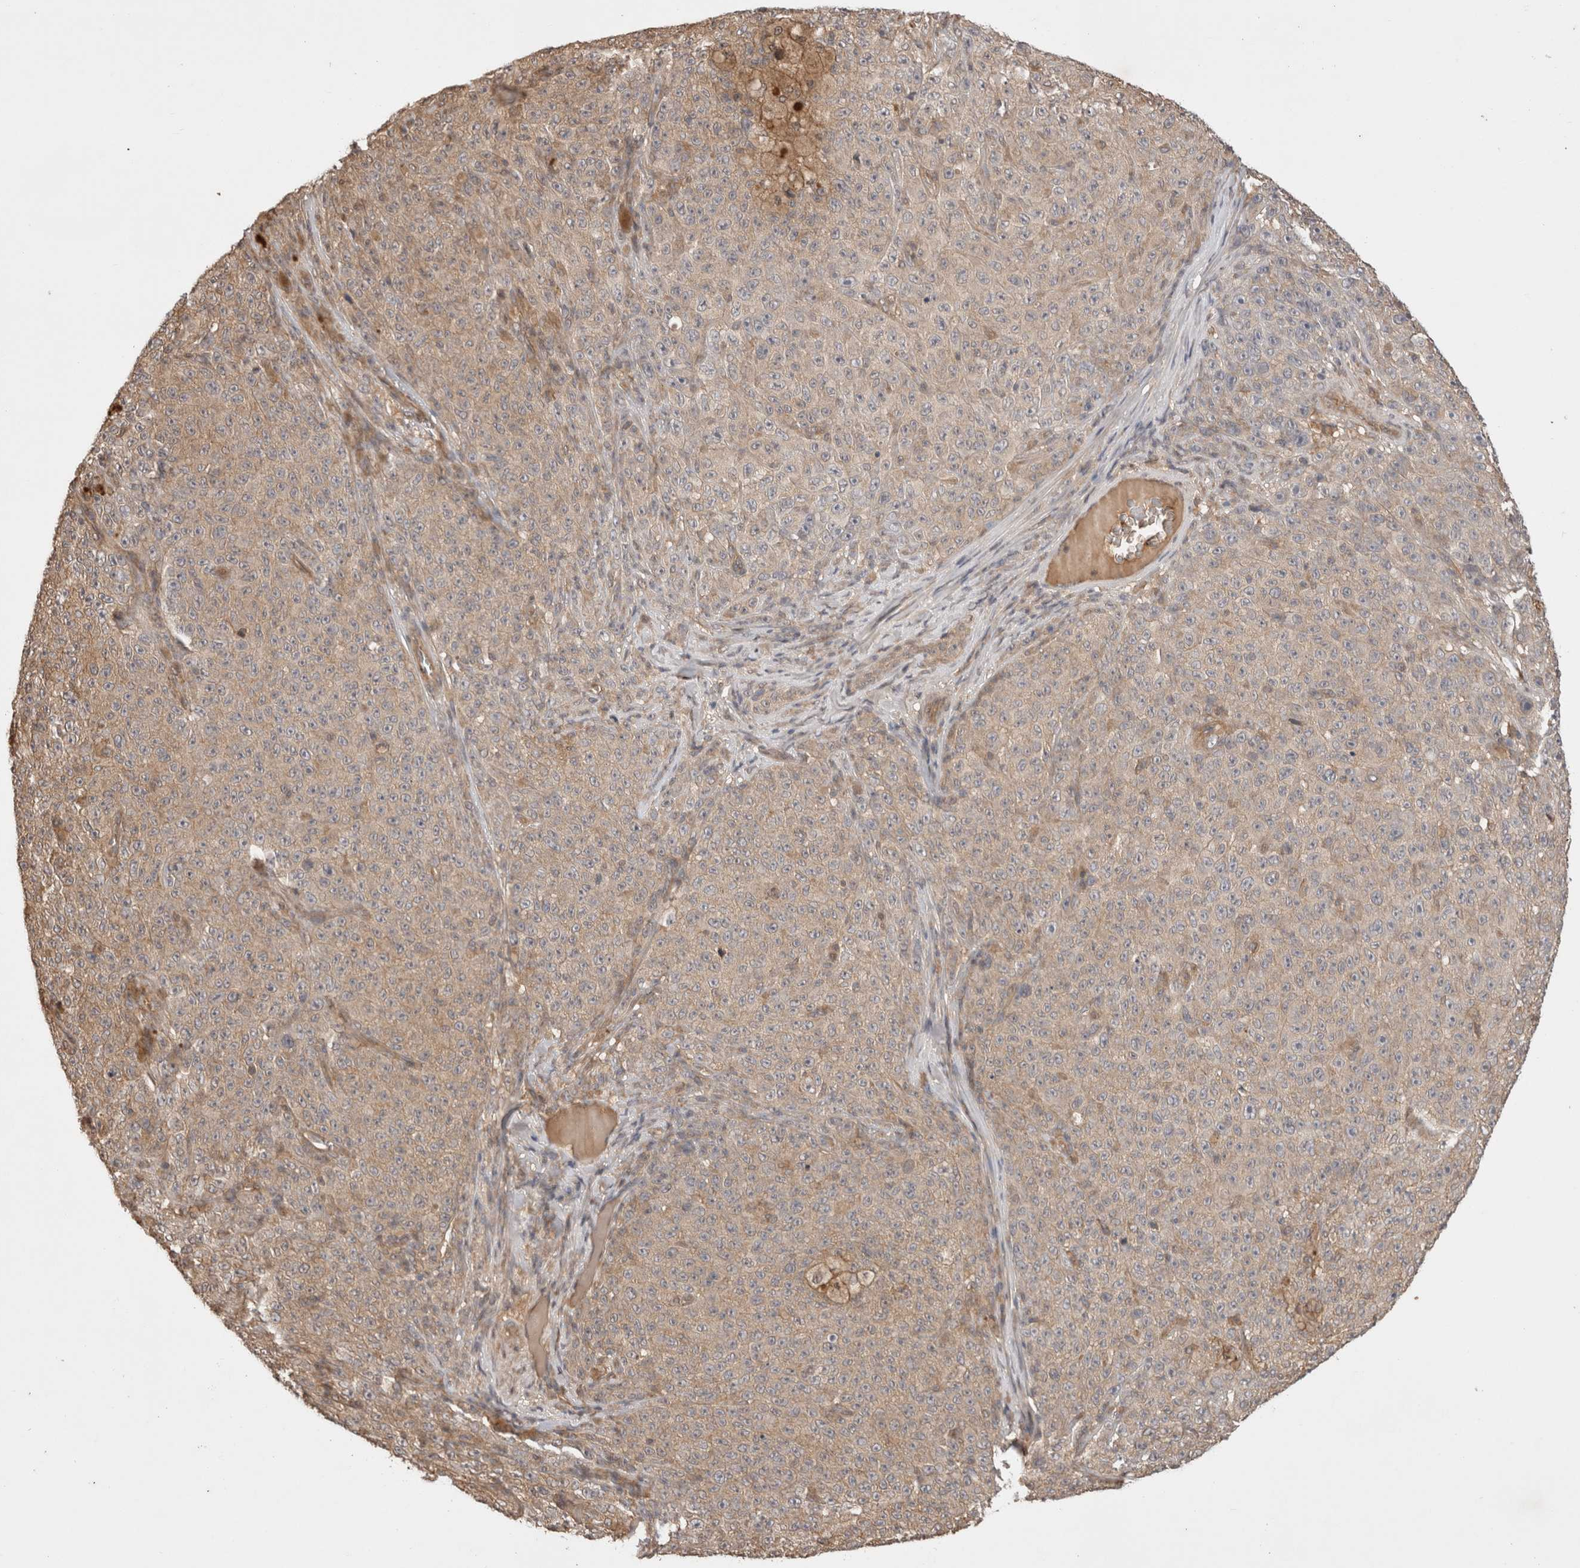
{"staining": {"intensity": "weak", "quantity": ">75%", "location": "cytoplasmic/membranous"}, "tissue": "melanoma", "cell_type": "Tumor cells", "image_type": "cancer", "snomed": [{"axis": "morphology", "description": "Malignant melanoma, NOS"}, {"axis": "topography", "description": "Skin"}], "caption": "The image shows staining of melanoma, revealing weak cytoplasmic/membranous protein expression (brown color) within tumor cells. (DAB (3,3'-diaminobenzidine) IHC with brightfield microscopy, high magnification).", "gene": "PRMT3", "patient": {"sex": "female", "age": 82}}